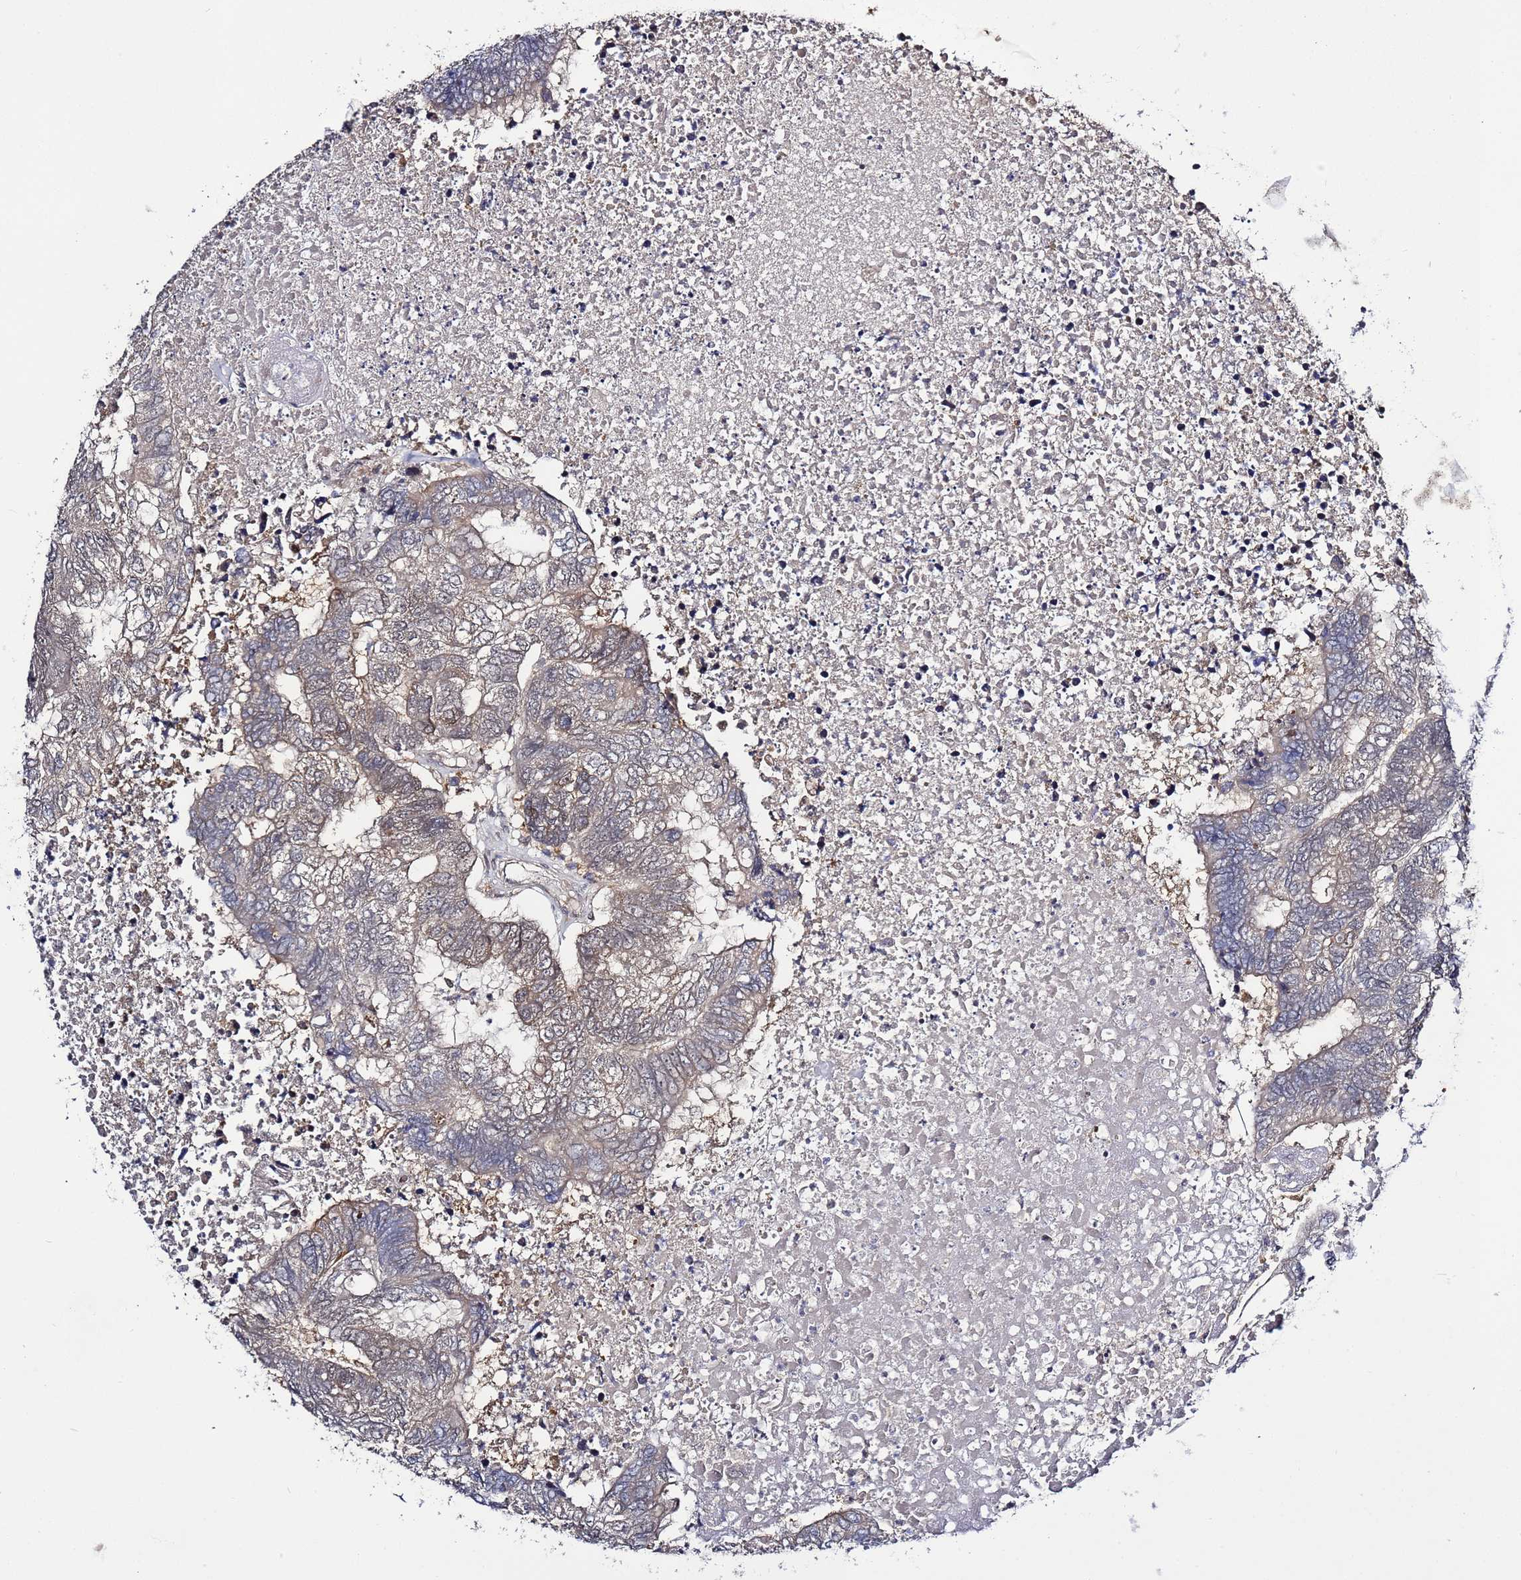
{"staining": {"intensity": "weak", "quantity": "25%-75%", "location": "cytoplasmic/membranous,nuclear"}, "tissue": "colorectal cancer", "cell_type": "Tumor cells", "image_type": "cancer", "snomed": [{"axis": "morphology", "description": "Adenocarcinoma, NOS"}, {"axis": "topography", "description": "Colon"}], "caption": "A high-resolution histopathology image shows IHC staining of colorectal adenocarcinoma, which demonstrates weak cytoplasmic/membranous and nuclear positivity in approximately 25%-75% of tumor cells.", "gene": "POLR2D", "patient": {"sex": "female", "age": 48}}